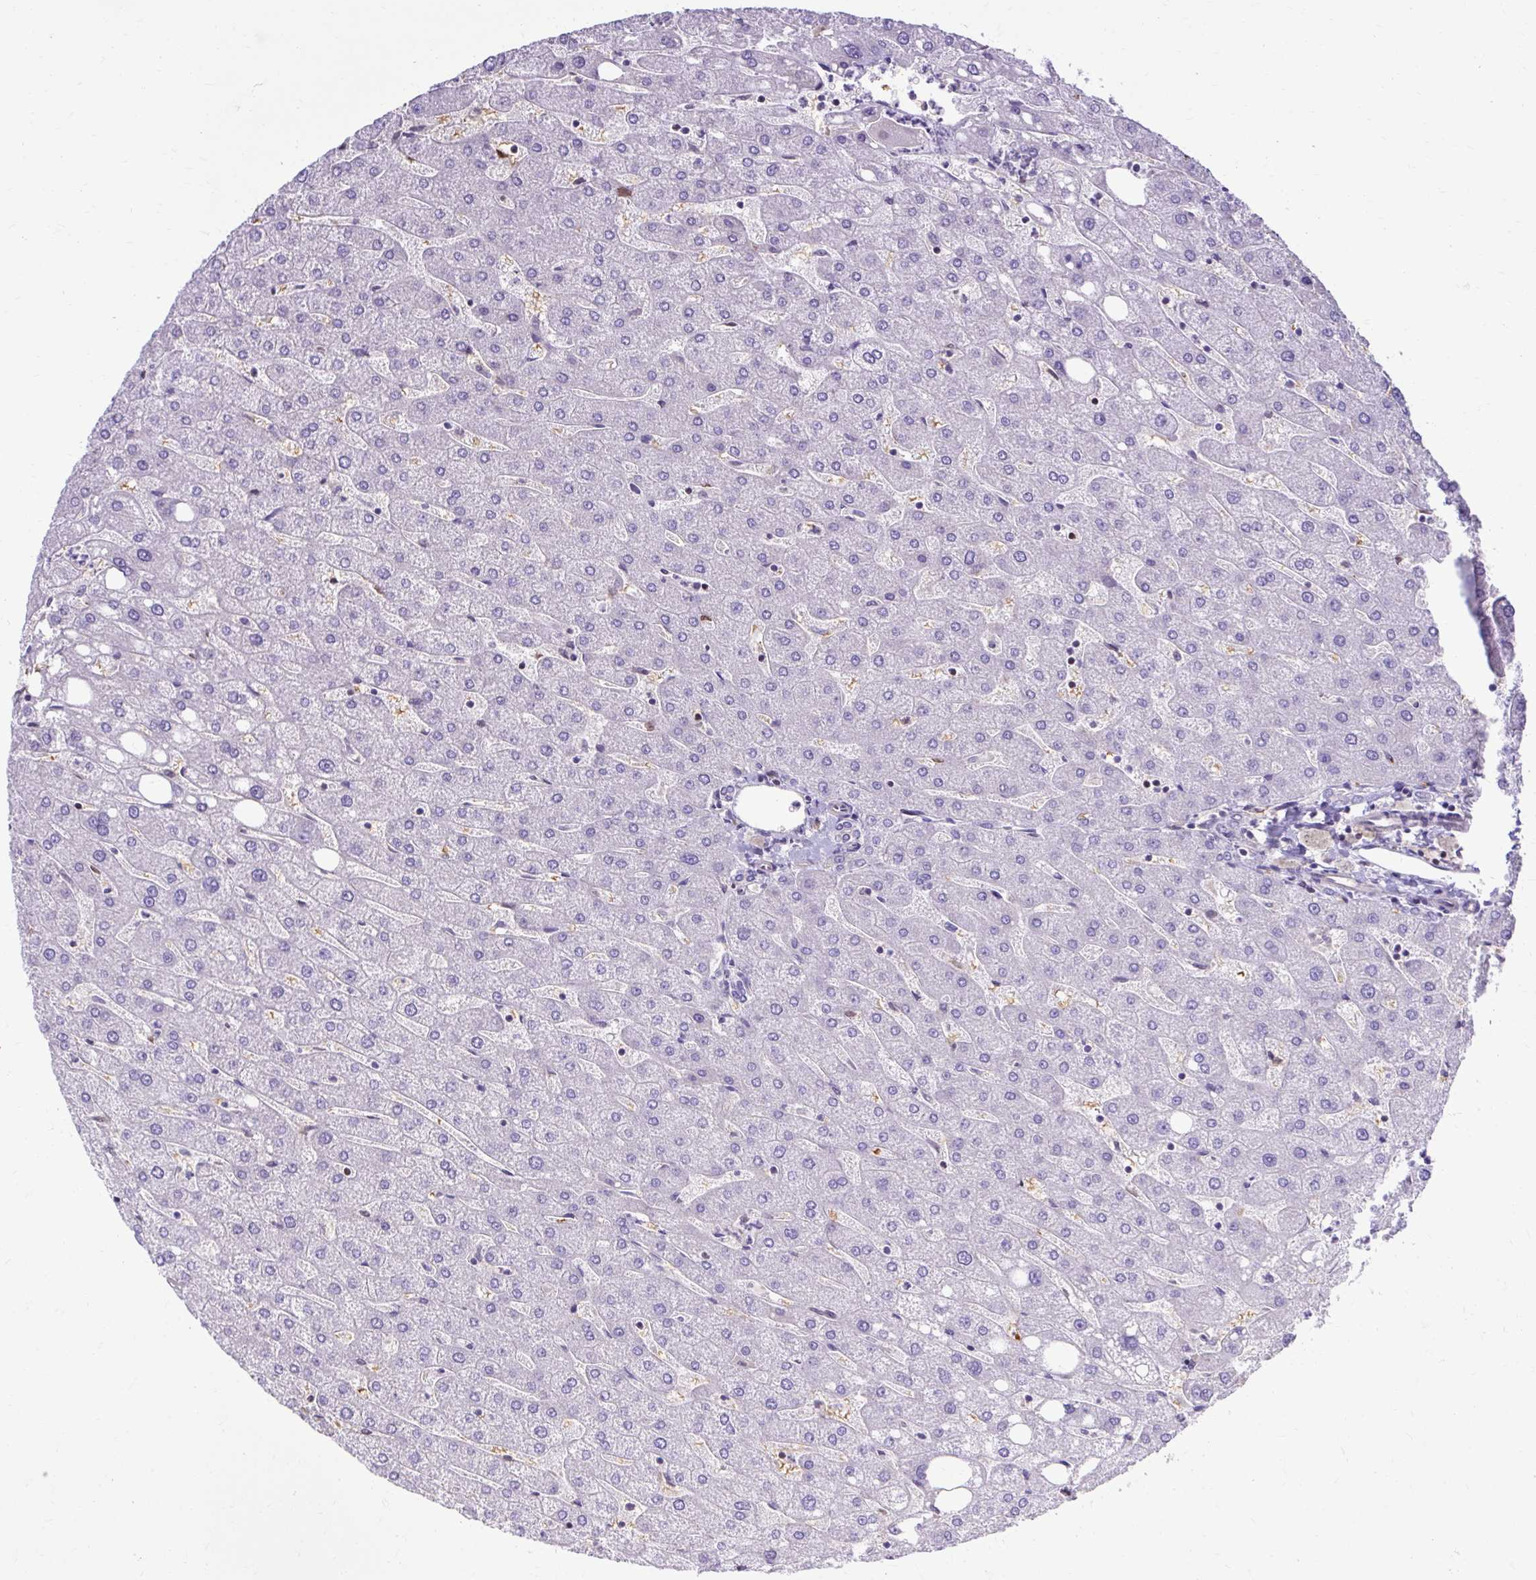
{"staining": {"intensity": "negative", "quantity": "none", "location": "none"}, "tissue": "liver", "cell_type": "Cholangiocytes", "image_type": "normal", "snomed": [{"axis": "morphology", "description": "Normal tissue, NOS"}, {"axis": "topography", "description": "Liver"}], "caption": "Human liver stained for a protein using IHC reveals no expression in cholangiocytes.", "gene": "USHBP1", "patient": {"sex": "male", "age": 67}}